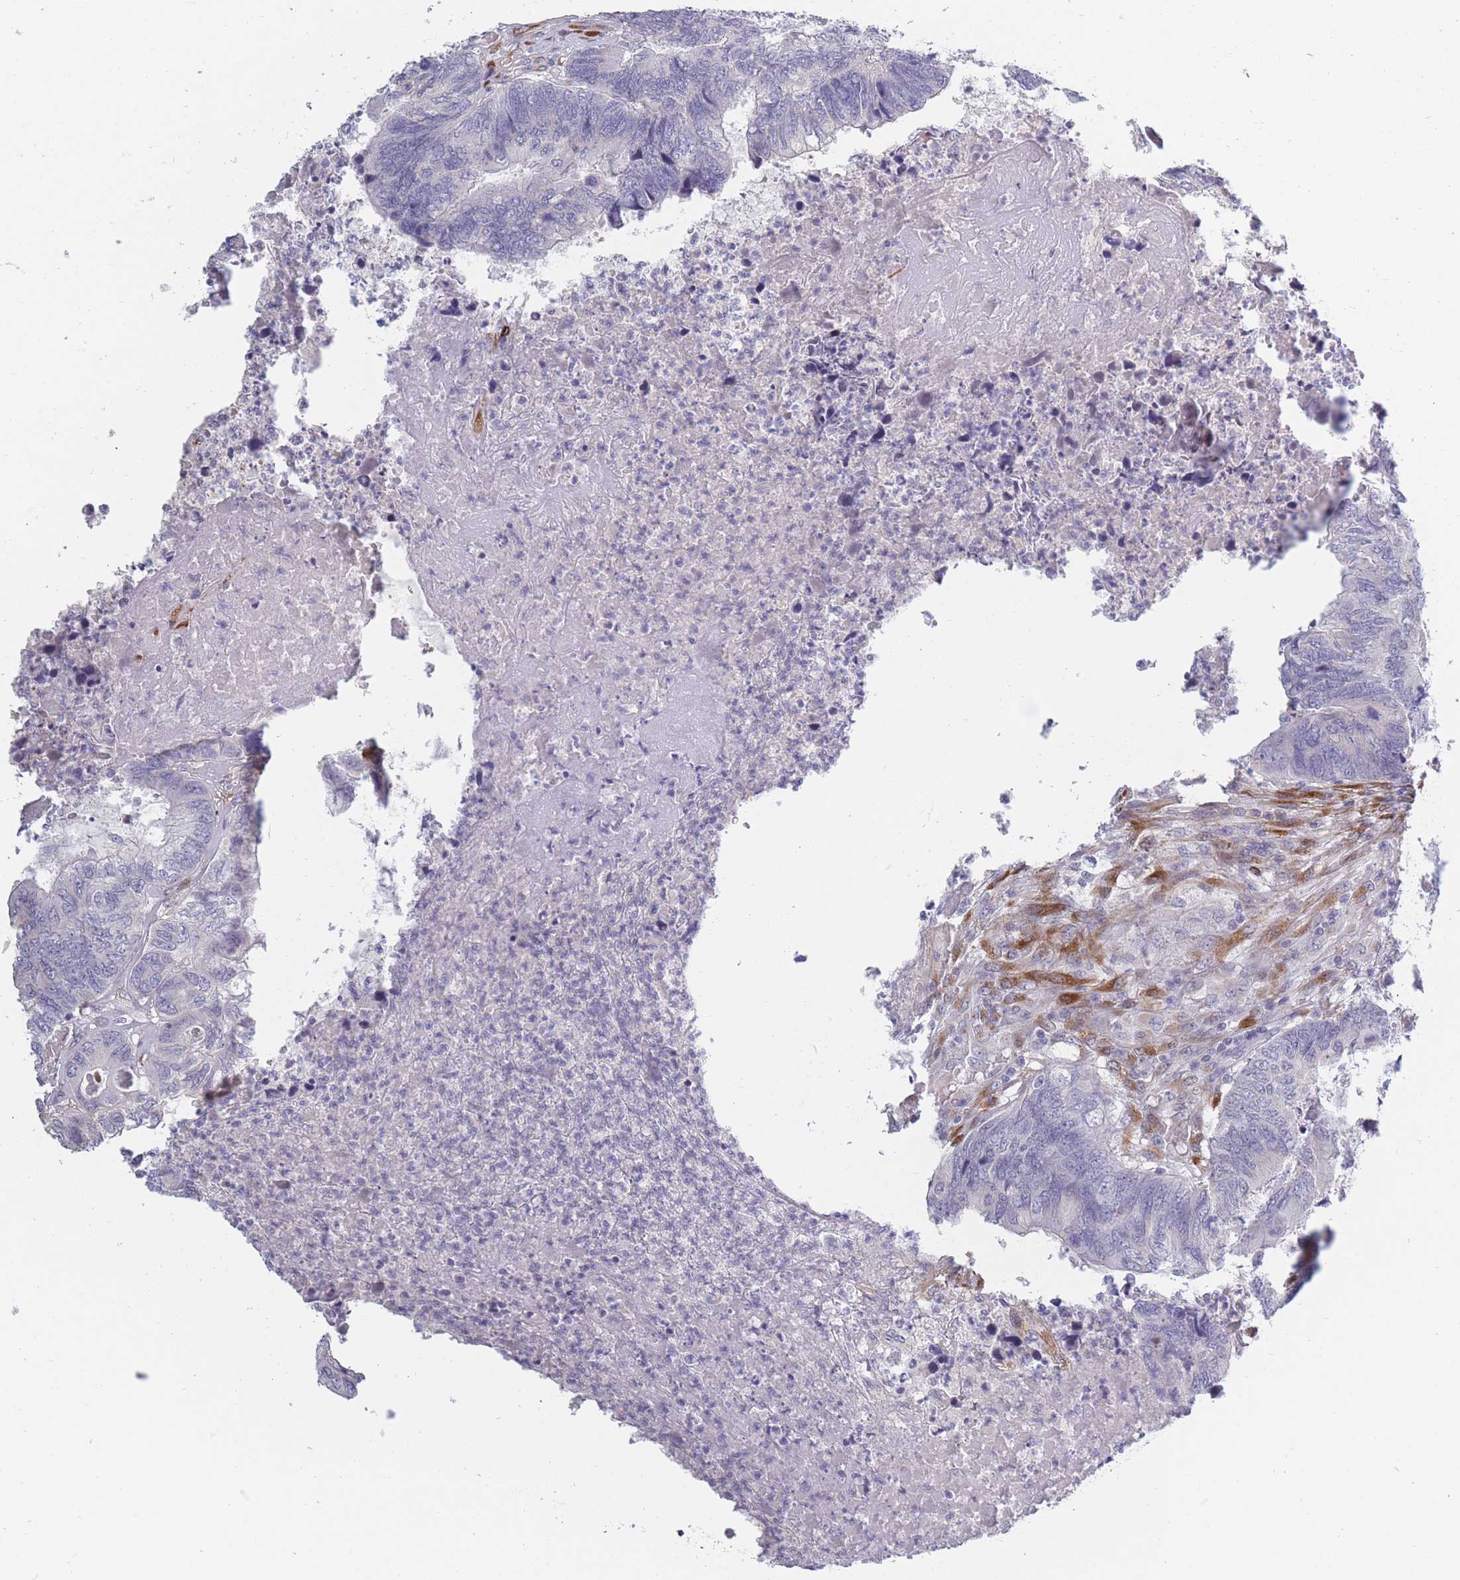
{"staining": {"intensity": "negative", "quantity": "none", "location": "none"}, "tissue": "colorectal cancer", "cell_type": "Tumor cells", "image_type": "cancer", "snomed": [{"axis": "morphology", "description": "Adenocarcinoma, NOS"}, {"axis": "topography", "description": "Colon"}], "caption": "DAB immunohistochemical staining of human adenocarcinoma (colorectal) demonstrates no significant staining in tumor cells. (DAB immunohistochemistry, high magnification).", "gene": "CCNQ", "patient": {"sex": "female", "age": 67}}